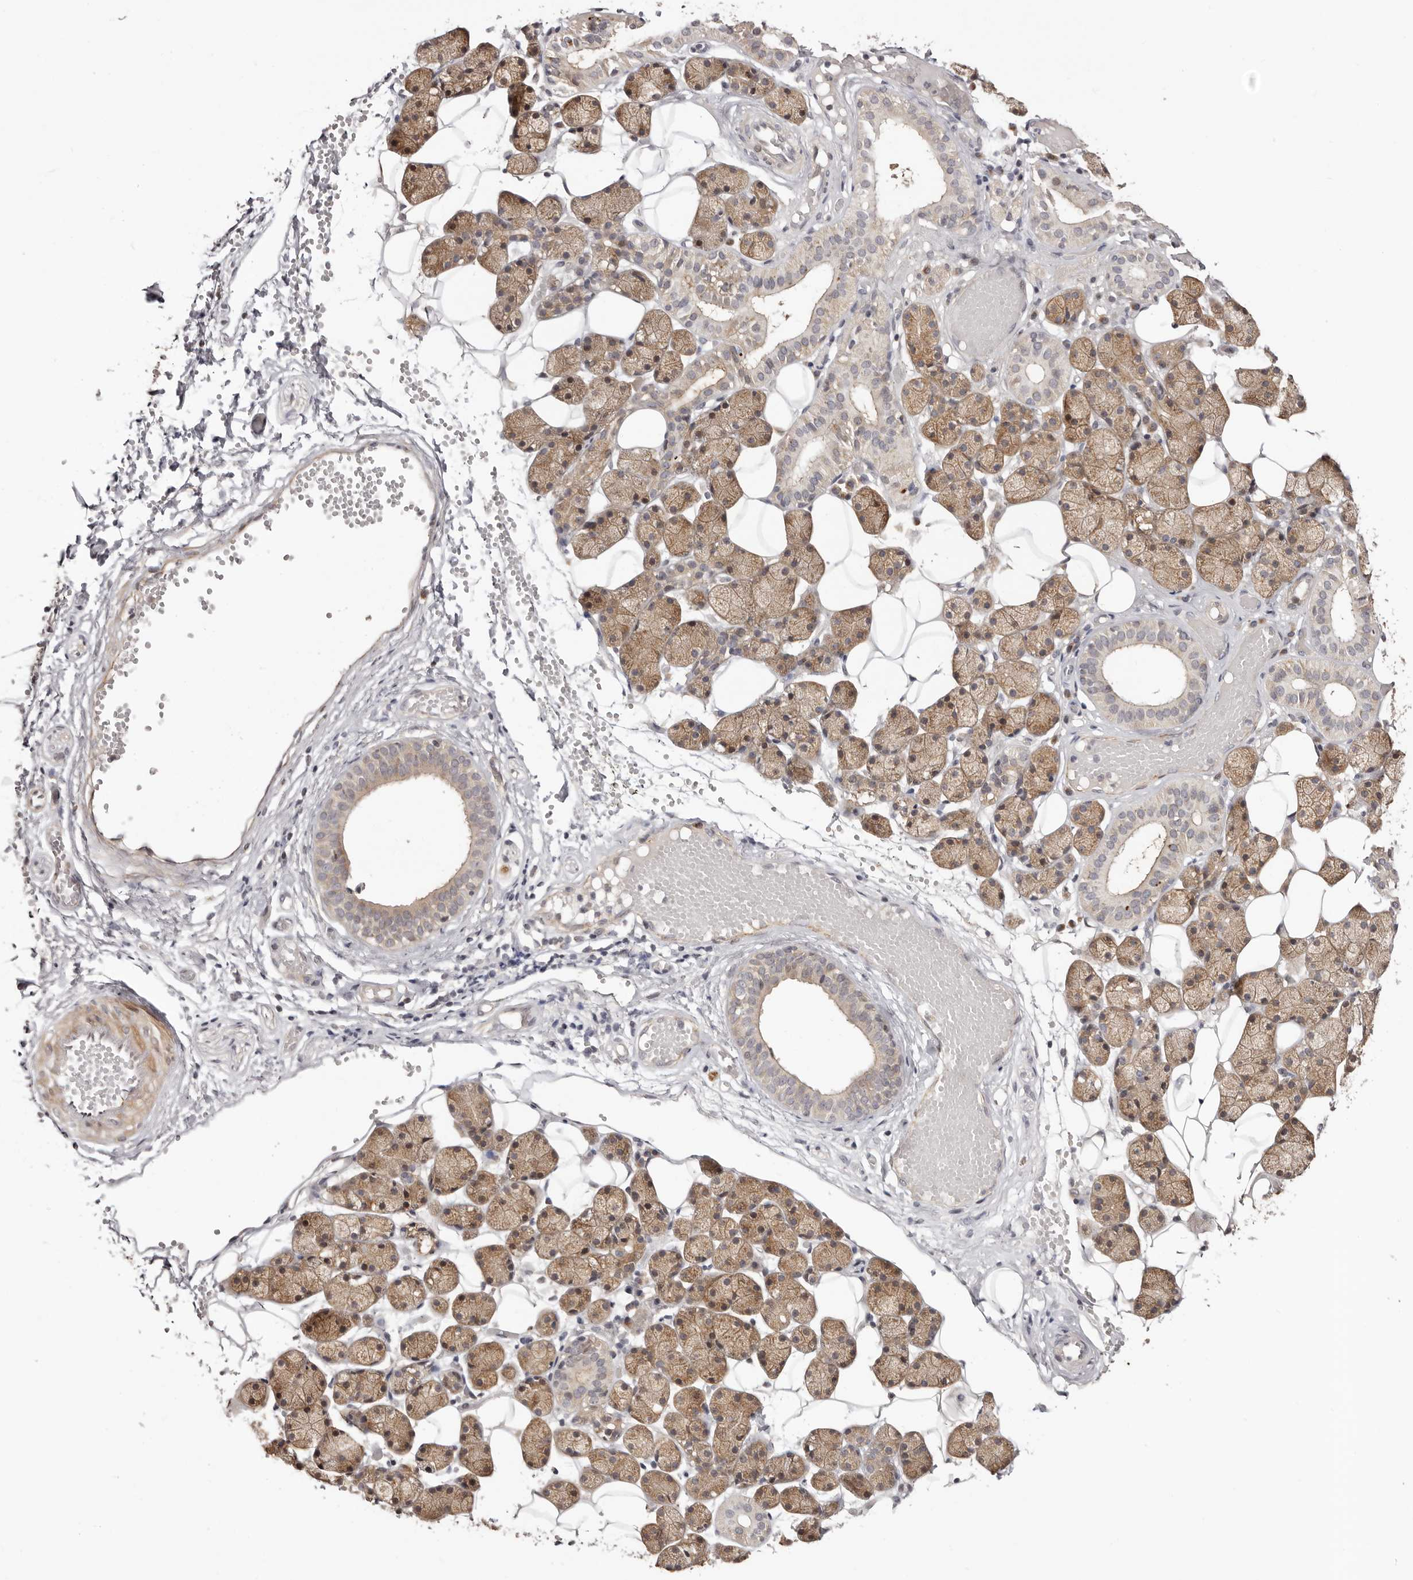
{"staining": {"intensity": "moderate", "quantity": ">75%", "location": "cytoplasmic/membranous"}, "tissue": "salivary gland", "cell_type": "Glandular cells", "image_type": "normal", "snomed": [{"axis": "morphology", "description": "Normal tissue, NOS"}, {"axis": "topography", "description": "Salivary gland"}], "caption": "Immunohistochemical staining of unremarkable salivary gland demonstrates moderate cytoplasmic/membranous protein expression in approximately >75% of glandular cells.", "gene": "MICAL2", "patient": {"sex": "female", "age": 33}}